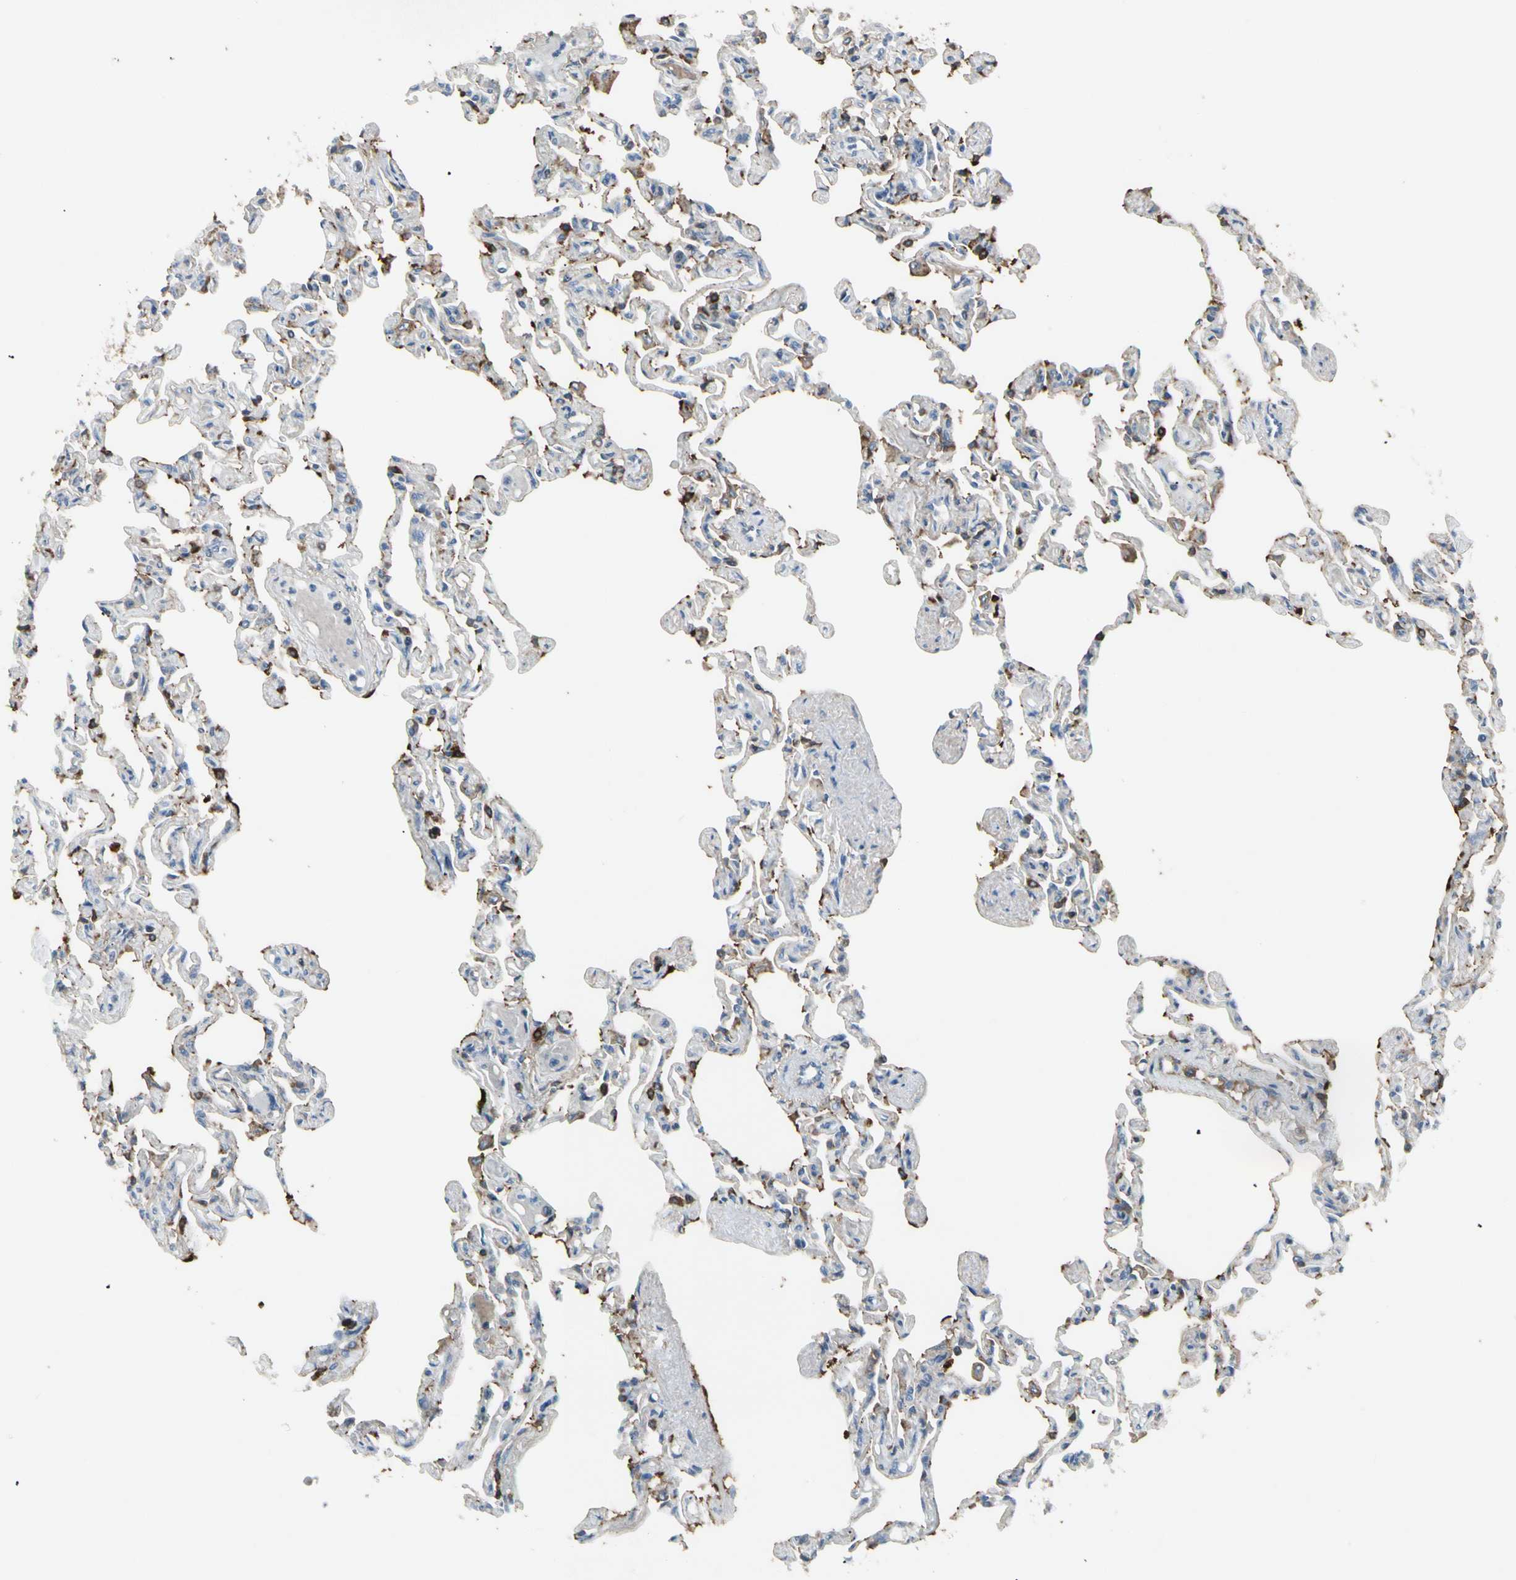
{"staining": {"intensity": "strong", "quantity": "<25%", "location": "cytoplasmic/membranous"}, "tissue": "lung", "cell_type": "Alveolar cells", "image_type": "normal", "snomed": [{"axis": "morphology", "description": "Normal tissue, NOS"}, {"axis": "topography", "description": "Lung"}], "caption": "Alveolar cells demonstrate strong cytoplasmic/membranous expression in about <25% of cells in benign lung.", "gene": "PIGR", "patient": {"sex": "male", "age": 21}}